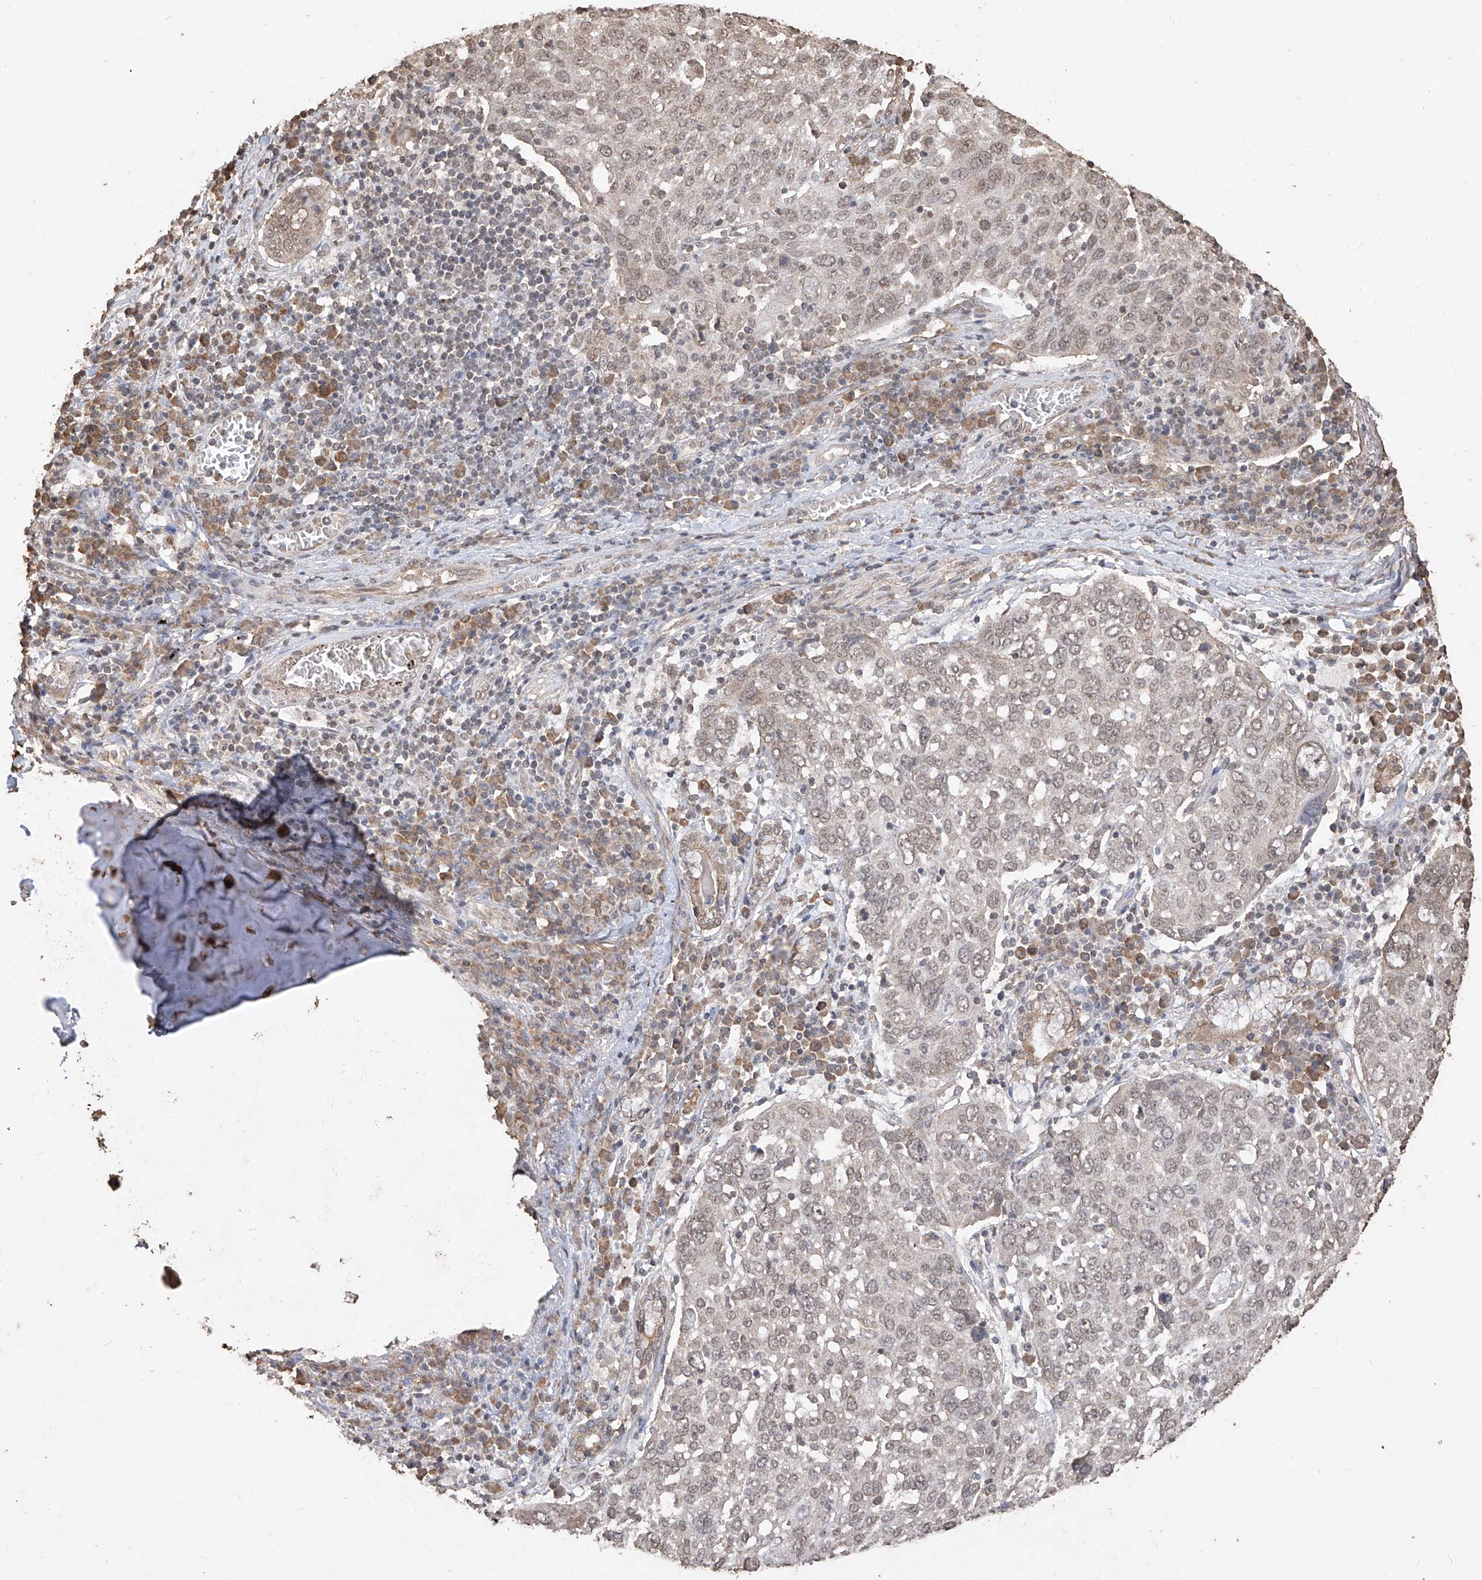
{"staining": {"intensity": "weak", "quantity": ">75%", "location": "nuclear"}, "tissue": "lung cancer", "cell_type": "Tumor cells", "image_type": "cancer", "snomed": [{"axis": "morphology", "description": "Squamous cell carcinoma, NOS"}, {"axis": "topography", "description": "Lung"}], "caption": "Immunohistochemical staining of human lung squamous cell carcinoma displays low levels of weak nuclear staining in approximately >75% of tumor cells.", "gene": "ELOVL1", "patient": {"sex": "male", "age": 65}}